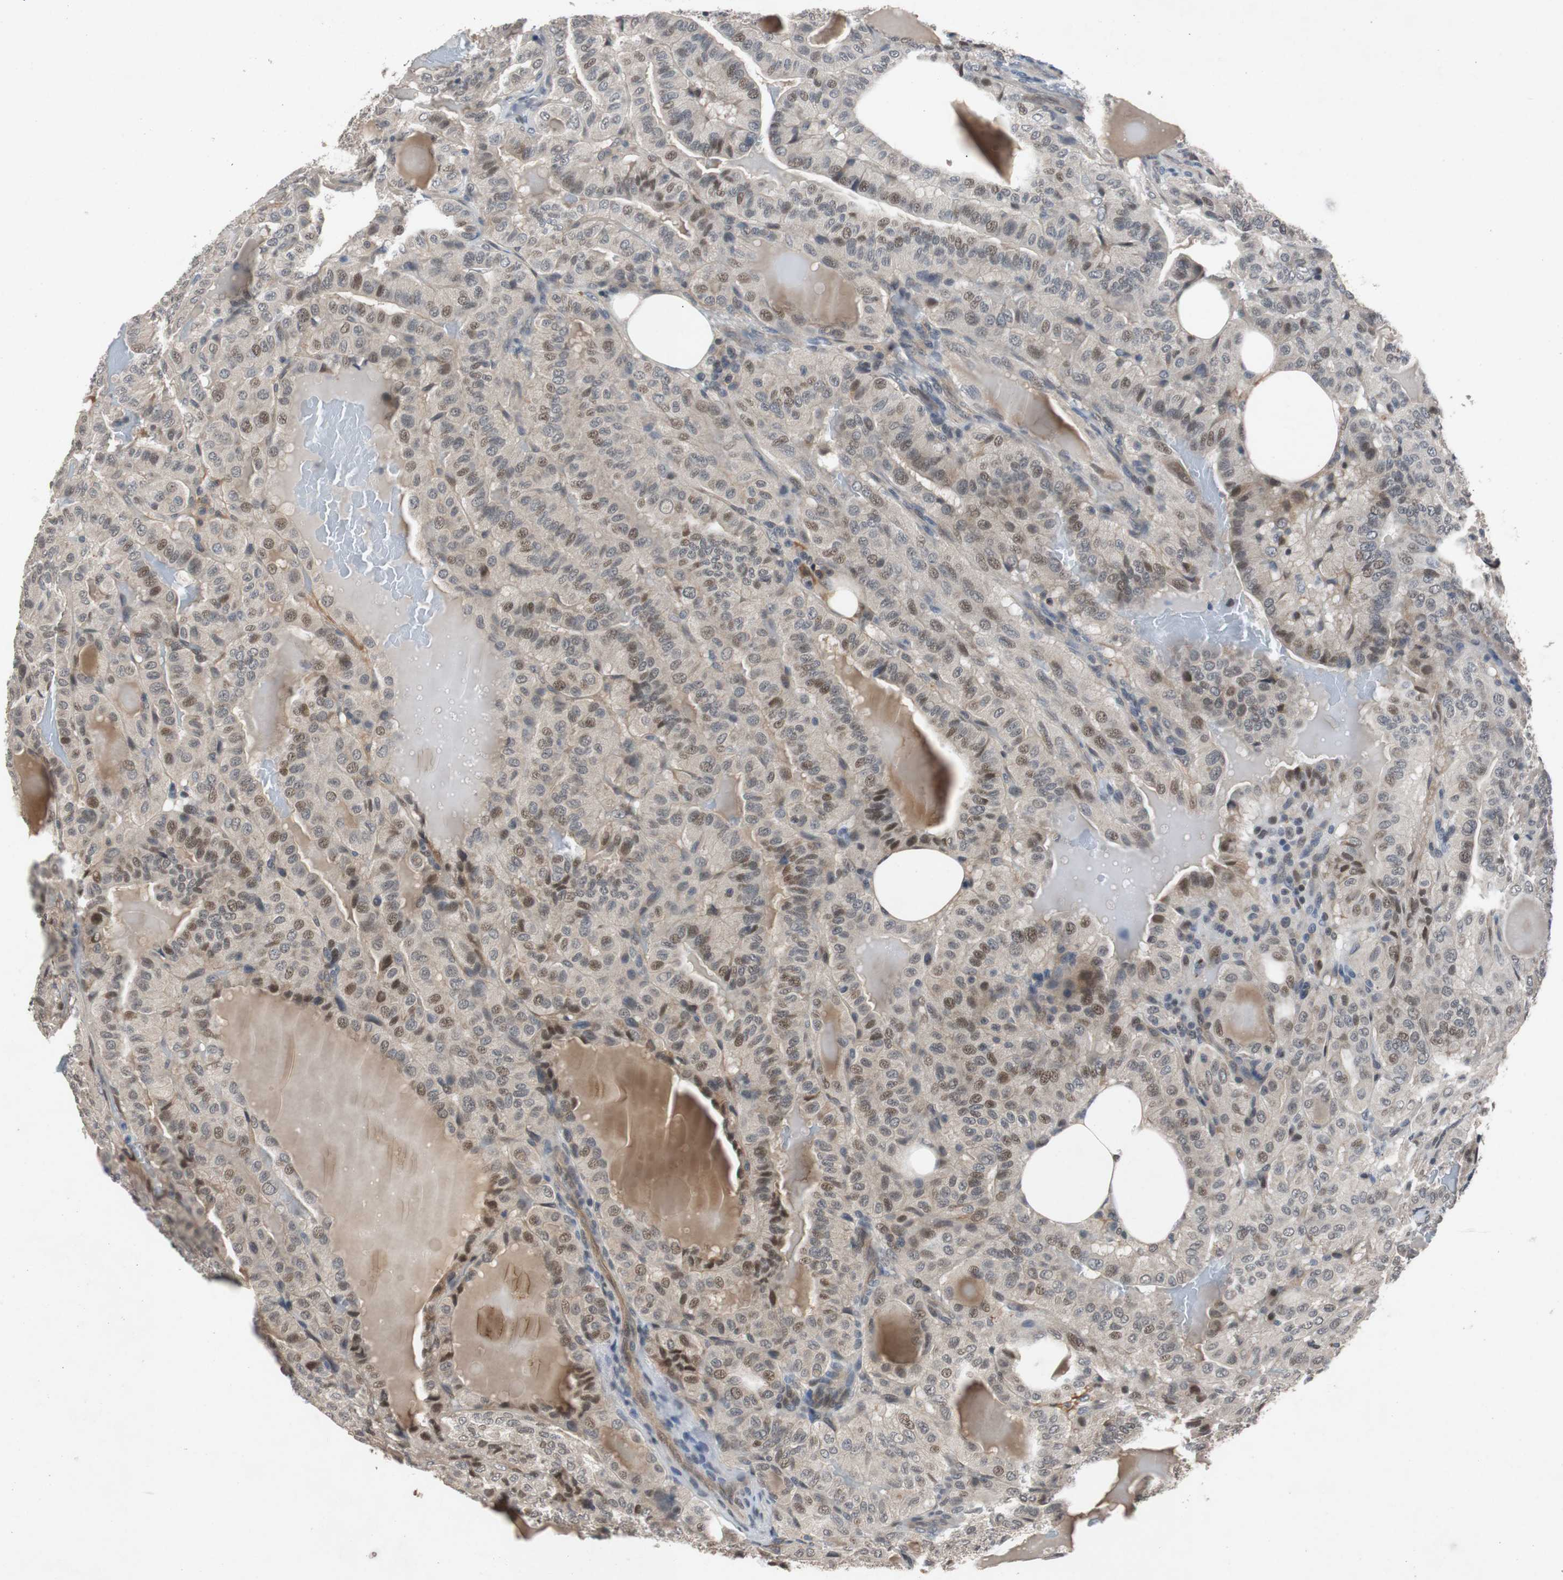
{"staining": {"intensity": "weak", "quantity": "25%-75%", "location": "nuclear"}, "tissue": "thyroid cancer", "cell_type": "Tumor cells", "image_type": "cancer", "snomed": [{"axis": "morphology", "description": "Papillary adenocarcinoma, NOS"}, {"axis": "topography", "description": "Thyroid gland"}], "caption": "A photomicrograph showing weak nuclear staining in approximately 25%-75% of tumor cells in thyroid papillary adenocarcinoma, as visualized by brown immunohistochemical staining.", "gene": "TP63", "patient": {"sex": "male", "age": 77}}